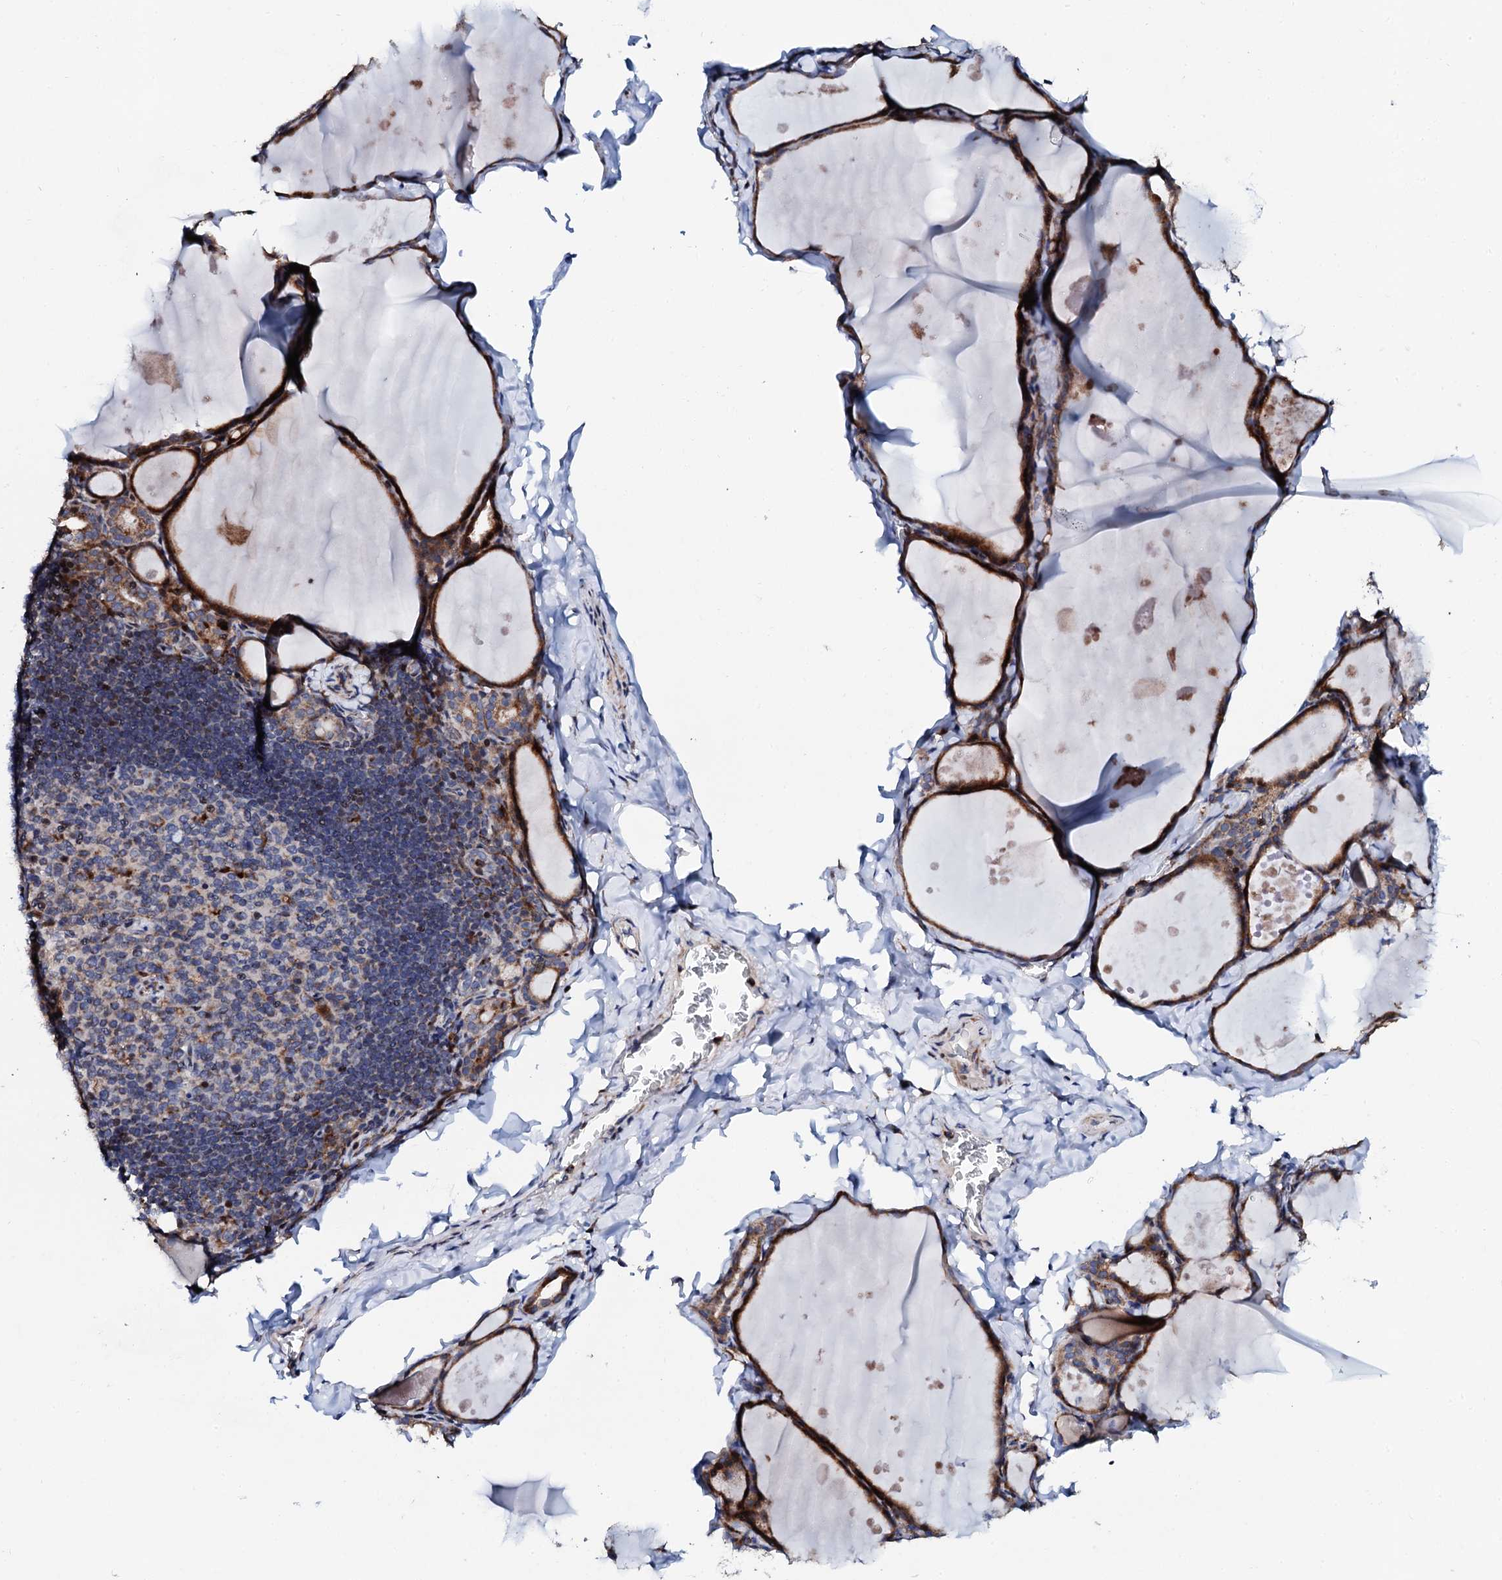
{"staining": {"intensity": "strong", "quantity": ">75%", "location": "cytoplasmic/membranous"}, "tissue": "thyroid gland", "cell_type": "Glandular cells", "image_type": "normal", "snomed": [{"axis": "morphology", "description": "Normal tissue, NOS"}, {"axis": "topography", "description": "Thyroid gland"}], "caption": "About >75% of glandular cells in benign human thyroid gland demonstrate strong cytoplasmic/membranous protein positivity as visualized by brown immunohistochemical staining.", "gene": "TCIRG1", "patient": {"sex": "male", "age": 56}}